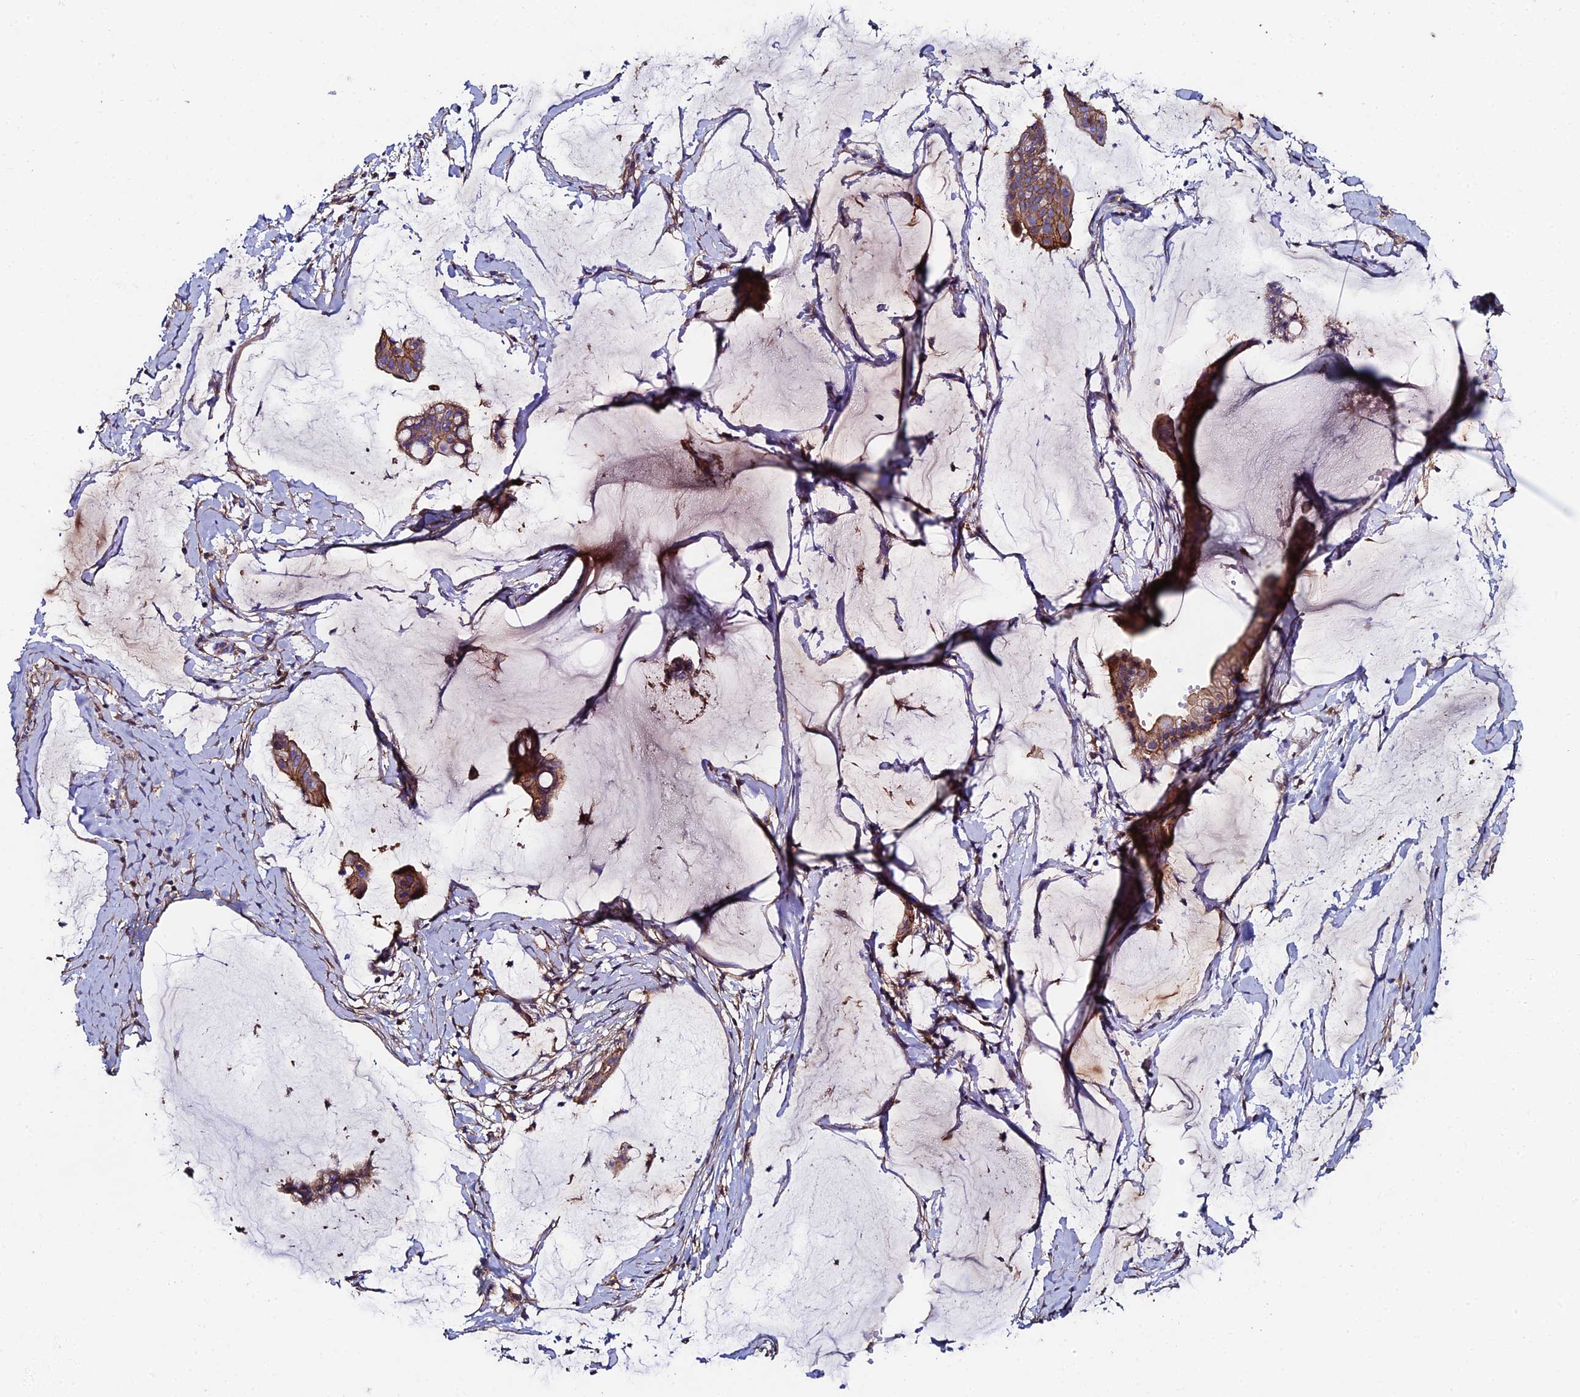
{"staining": {"intensity": "moderate", "quantity": ">75%", "location": "cytoplasmic/membranous"}, "tissue": "ovarian cancer", "cell_type": "Tumor cells", "image_type": "cancer", "snomed": [{"axis": "morphology", "description": "Cystadenocarcinoma, mucinous, NOS"}, {"axis": "topography", "description": "Ovary"}], "caption": "This histopathology image reveals IHC staining of human ovarian cancer (mucinous cystadenocarcinoma), with medium moderate cytoplasmic/membranous staining in about >75% of tumor cells.", "gene": "C6", "patient": {"sex": "female", "age": 73}}